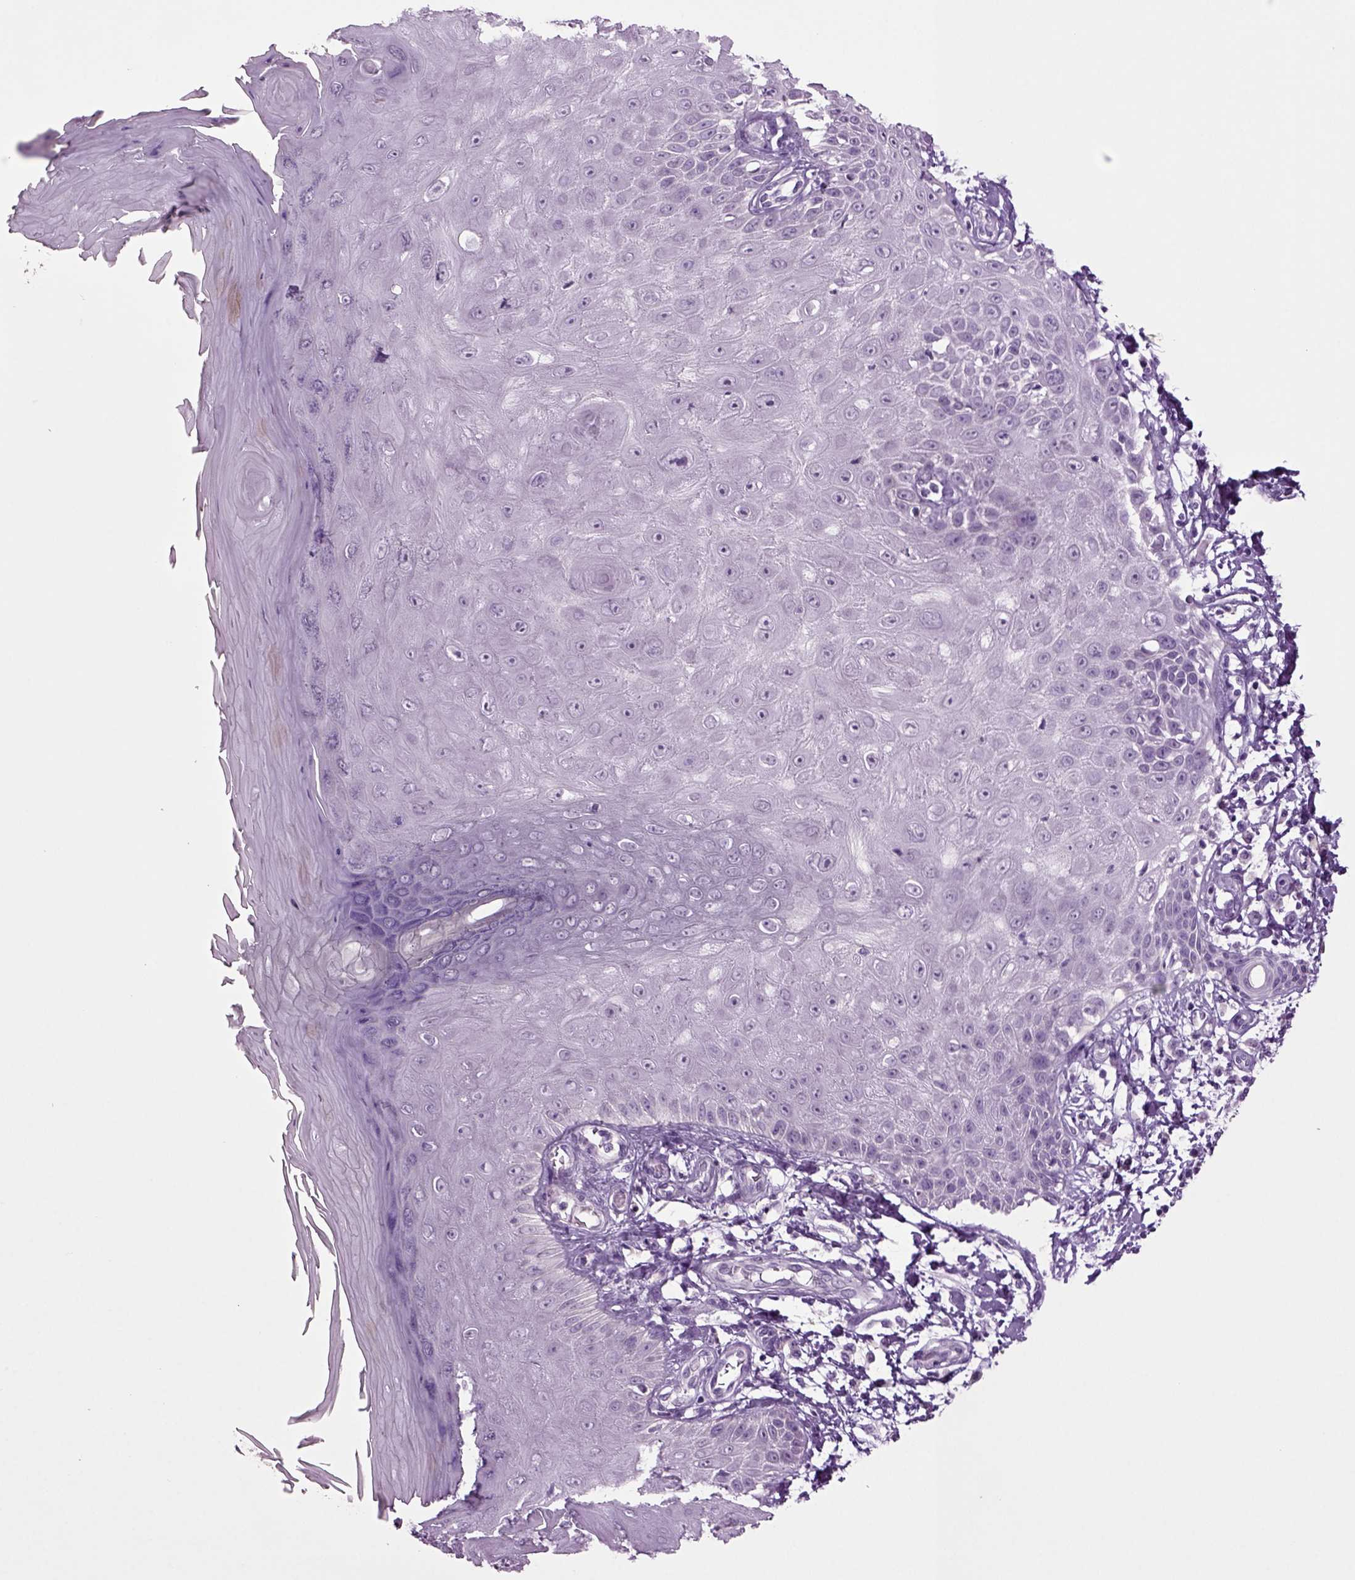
{"staining": {"intensity": "negative", "quantity": "none", "location": "none"}, "tissue": "skin", "cell_type": "Fibroblasts", "image_type": "normal", "snomed": [{"axis": "morphology", "description": "Normal tissue, NOS"}, {"axis": "morphology", "description": "Inflammation, NOS"}, {"axis": "morphology", "description": "Fibrosis, NOS"}, {"axis": "topography", "description": "Skin"}], "caption": "A micrograph of skin stained for a protein shows no brown staining in fibroblasts.", "gene": "SLC17A6", "patient": {"sex": "male", "age": 71}}